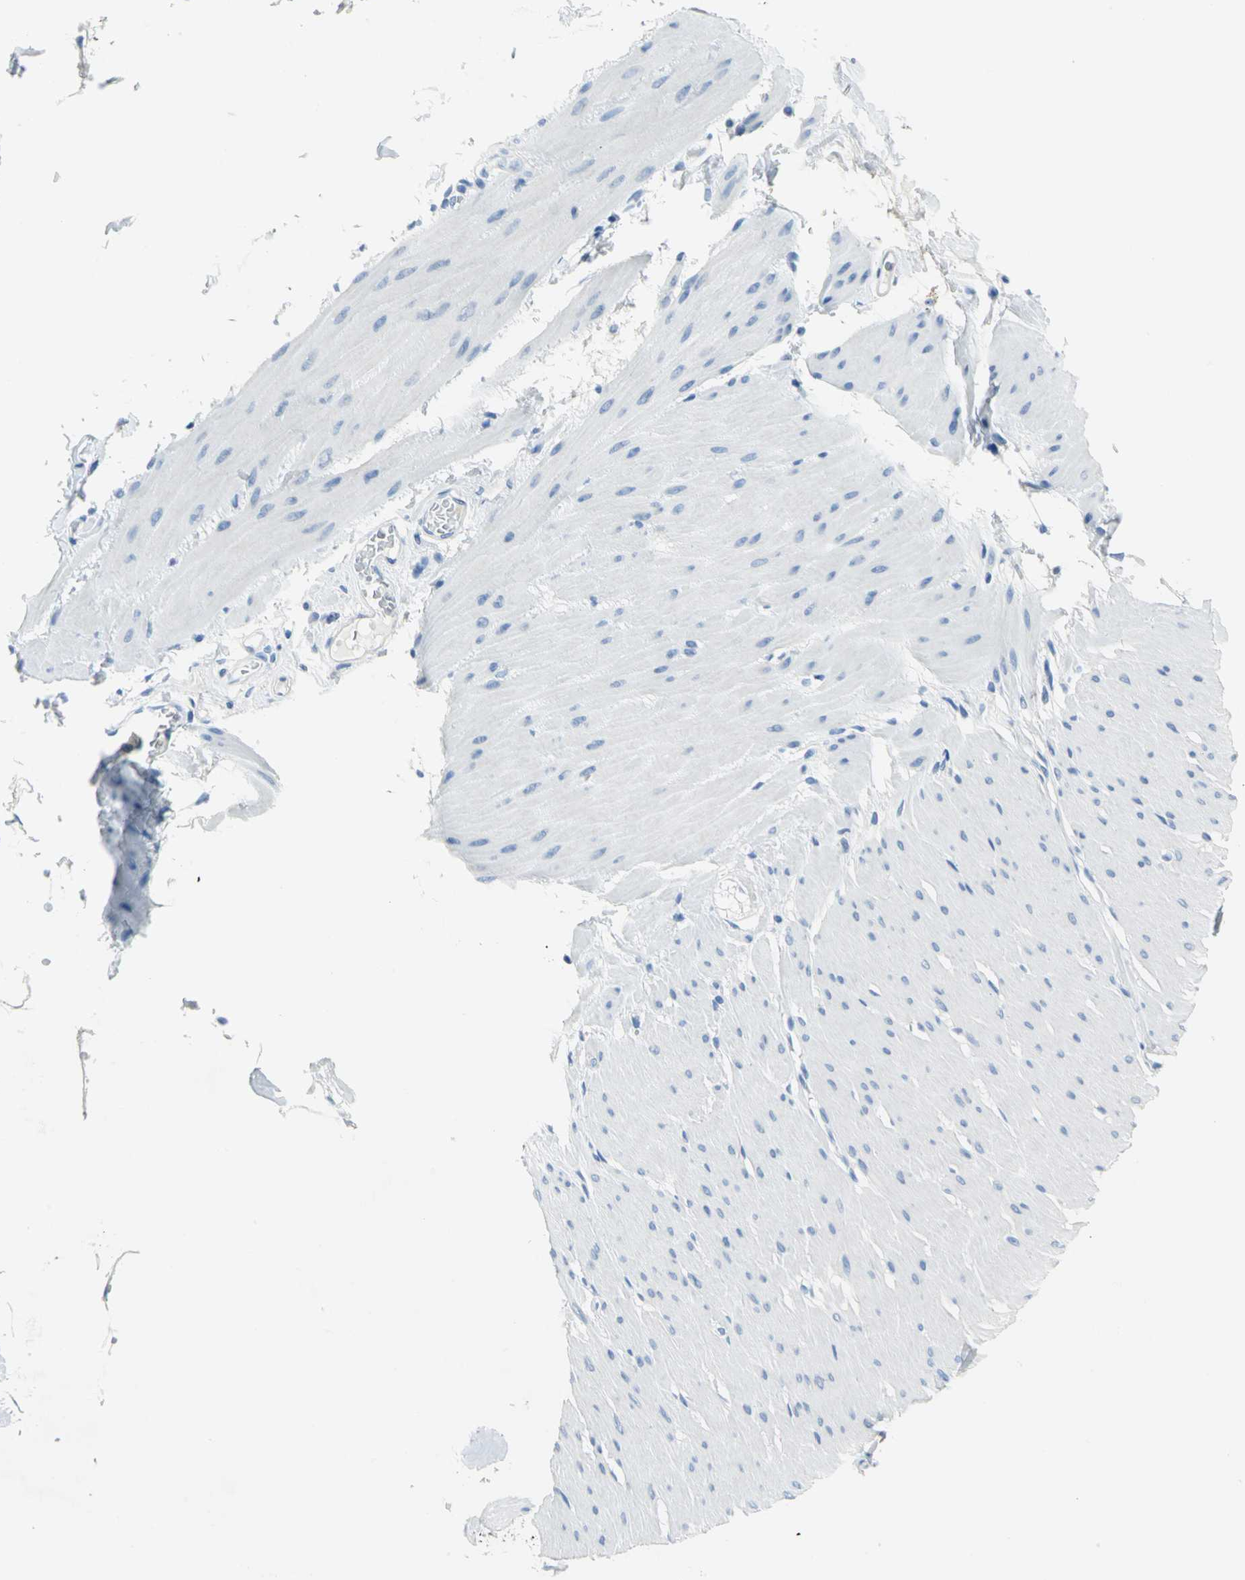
{"staining": {"intensity": "negative", "quantity": "none", "location": "none"}, "tissue": "smooth muscle", "cell_type": "Smooth muscle cells", "image_type": "normal", "snomed": [{"axis": "morphology", "description": "Normal tissue, NOS"}, {"axis": "topography", "description": "Smooth muscle"}, {"axis": "topography", "description": "Colon"}], "caption": "Smooth muscle cells show no significant positivity in benign smooth muscle. Nuclei are stained in blue.", "gene": "PKLR", "patient": {"sex": "male", "age": 67}}